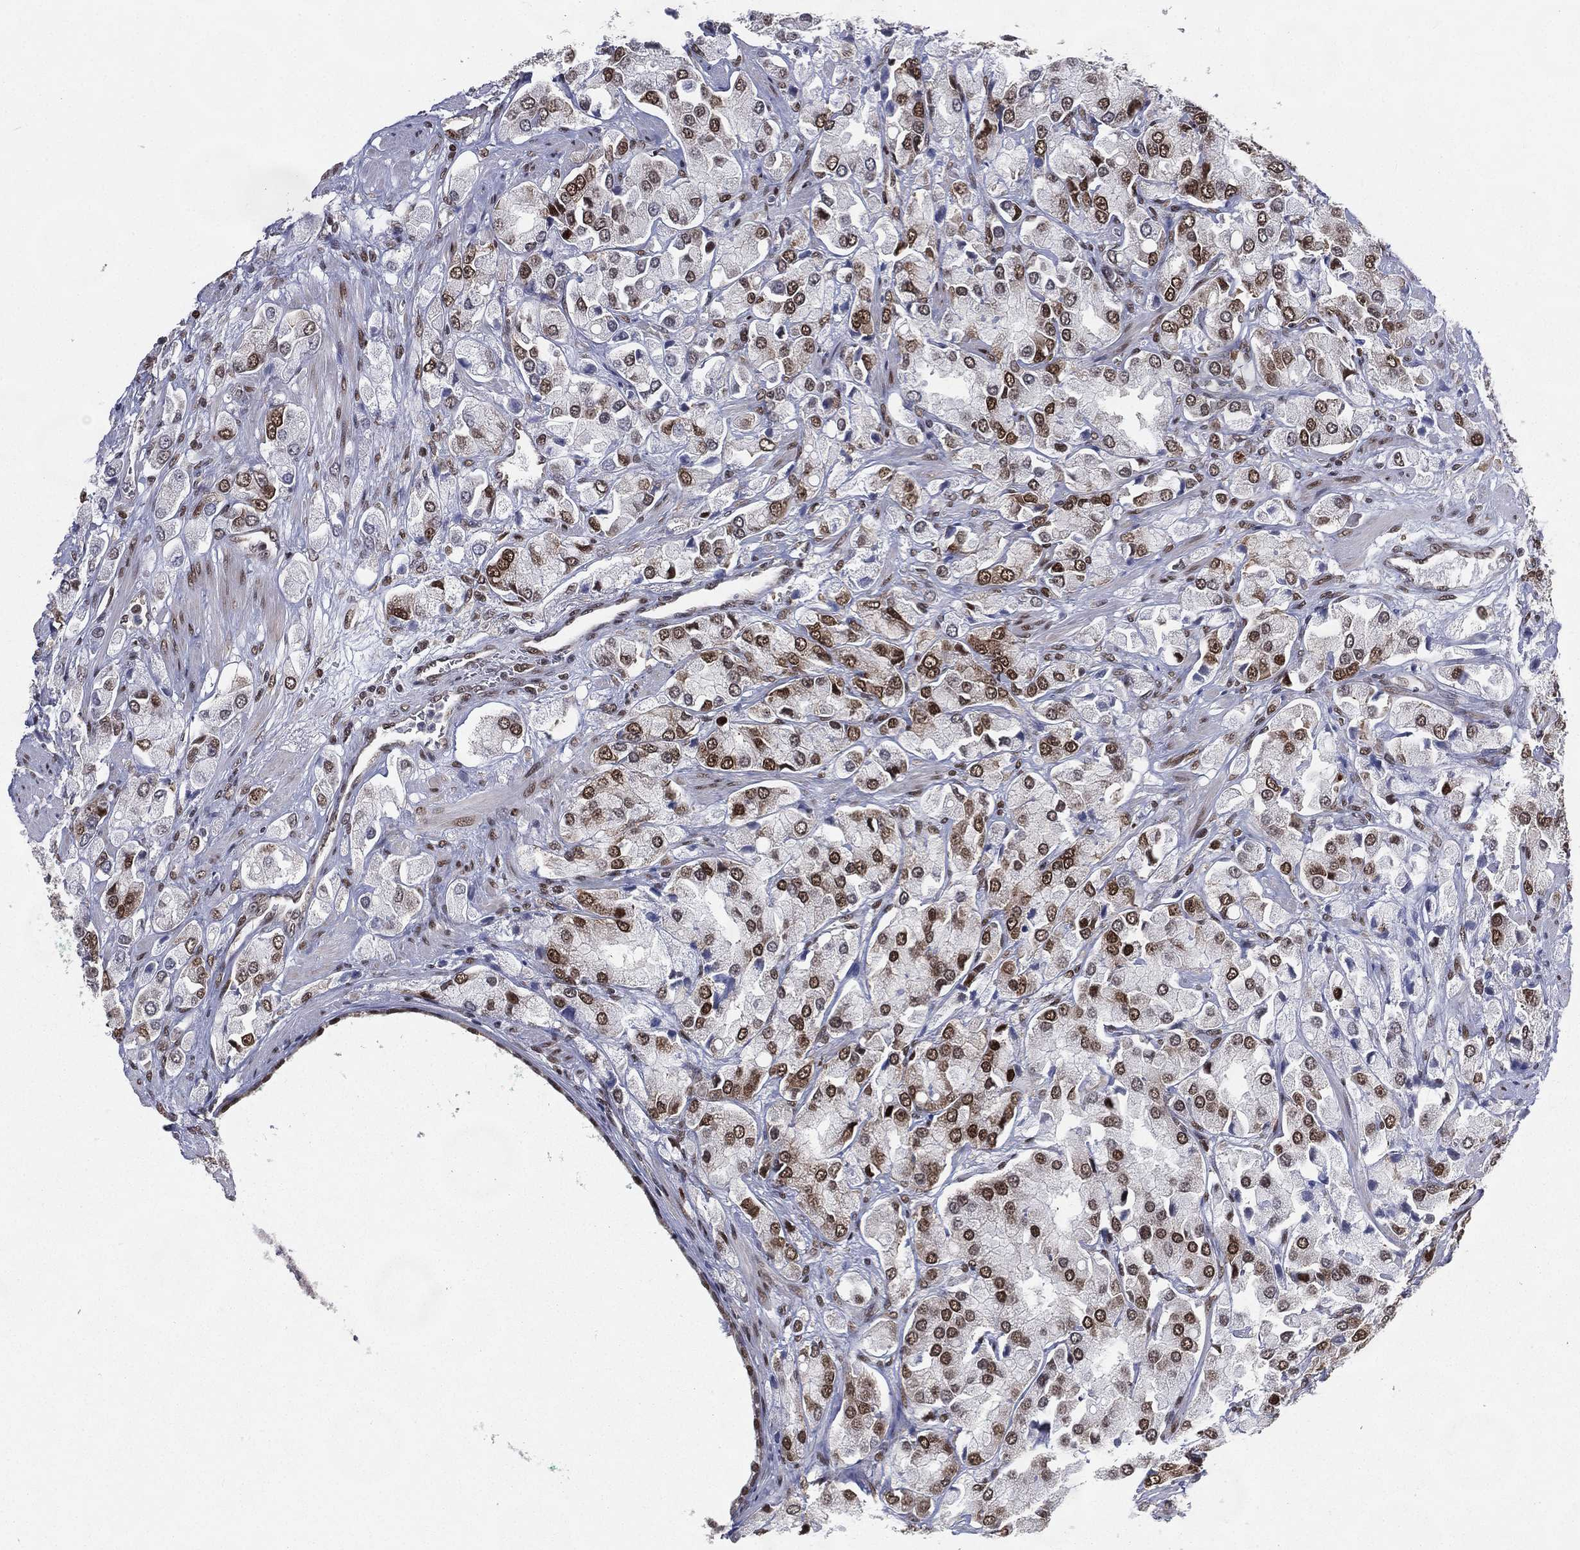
{"staining": {"intensity": "moderate", "quantity": ">75%", "location": "nuclear"}, "tissue": "prostate cancer", "cell_type": "Tumor cells", "image_type": "cancer", "snomed": [{"axis": "morphology", "description": "Adenocarcinoma, NOS"}, {"axis": "topography", "description": "Prostate and seminal vesicle, NOS"}, {"axis": "topography", "description": "Prostate"}], "caption": "This is a photomicrograph of immunohistochemistry staining of adenocarcinoma (prostate), which shows moderate staining in the nuclear of tumor cells.", "gene": "FUBP3", "patient": {"sex": "male", "age": 64}}